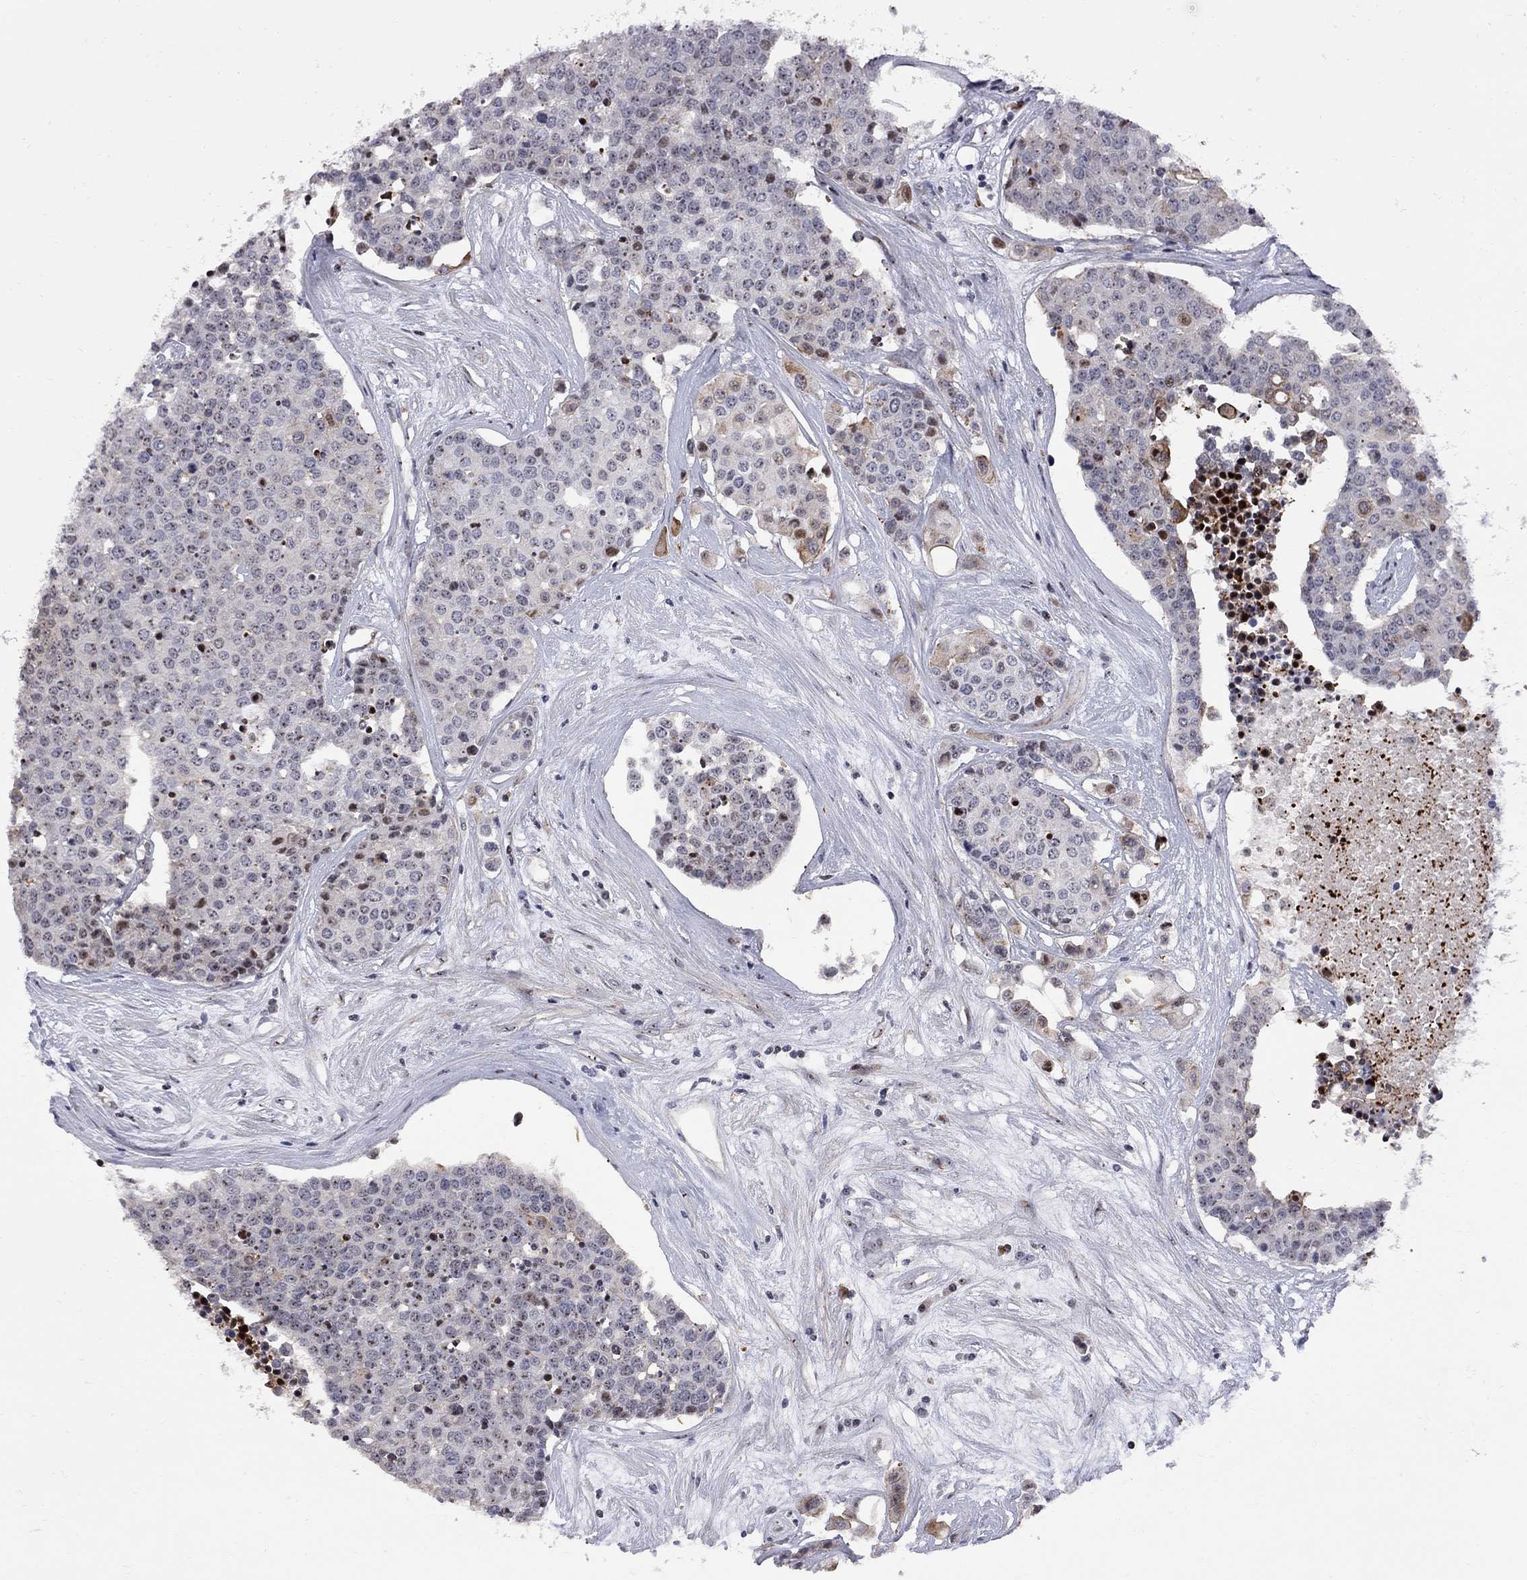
{"staining": {"intensity": "moderate", "quantity": "<25%", "location": "cytoplasmic/membranous,nuclear"}, "tissue": "carcinoid", "cell_type": "Tumor cells", "image_type": "cancer", "snomed": [{"axis": "morphology", "description": "Carcinoid, malignant, NOS"}, {"axis": "topography", "description": "Colon"}], "caption": "Brown immunohistochemical staining in human carcinoid demonstrates moderate cytoplasmic/membranous and nuclear staining in about <25% of tumor cells.", "gene": "DHX33", "patient": {"sex": "male", "age": 81}}